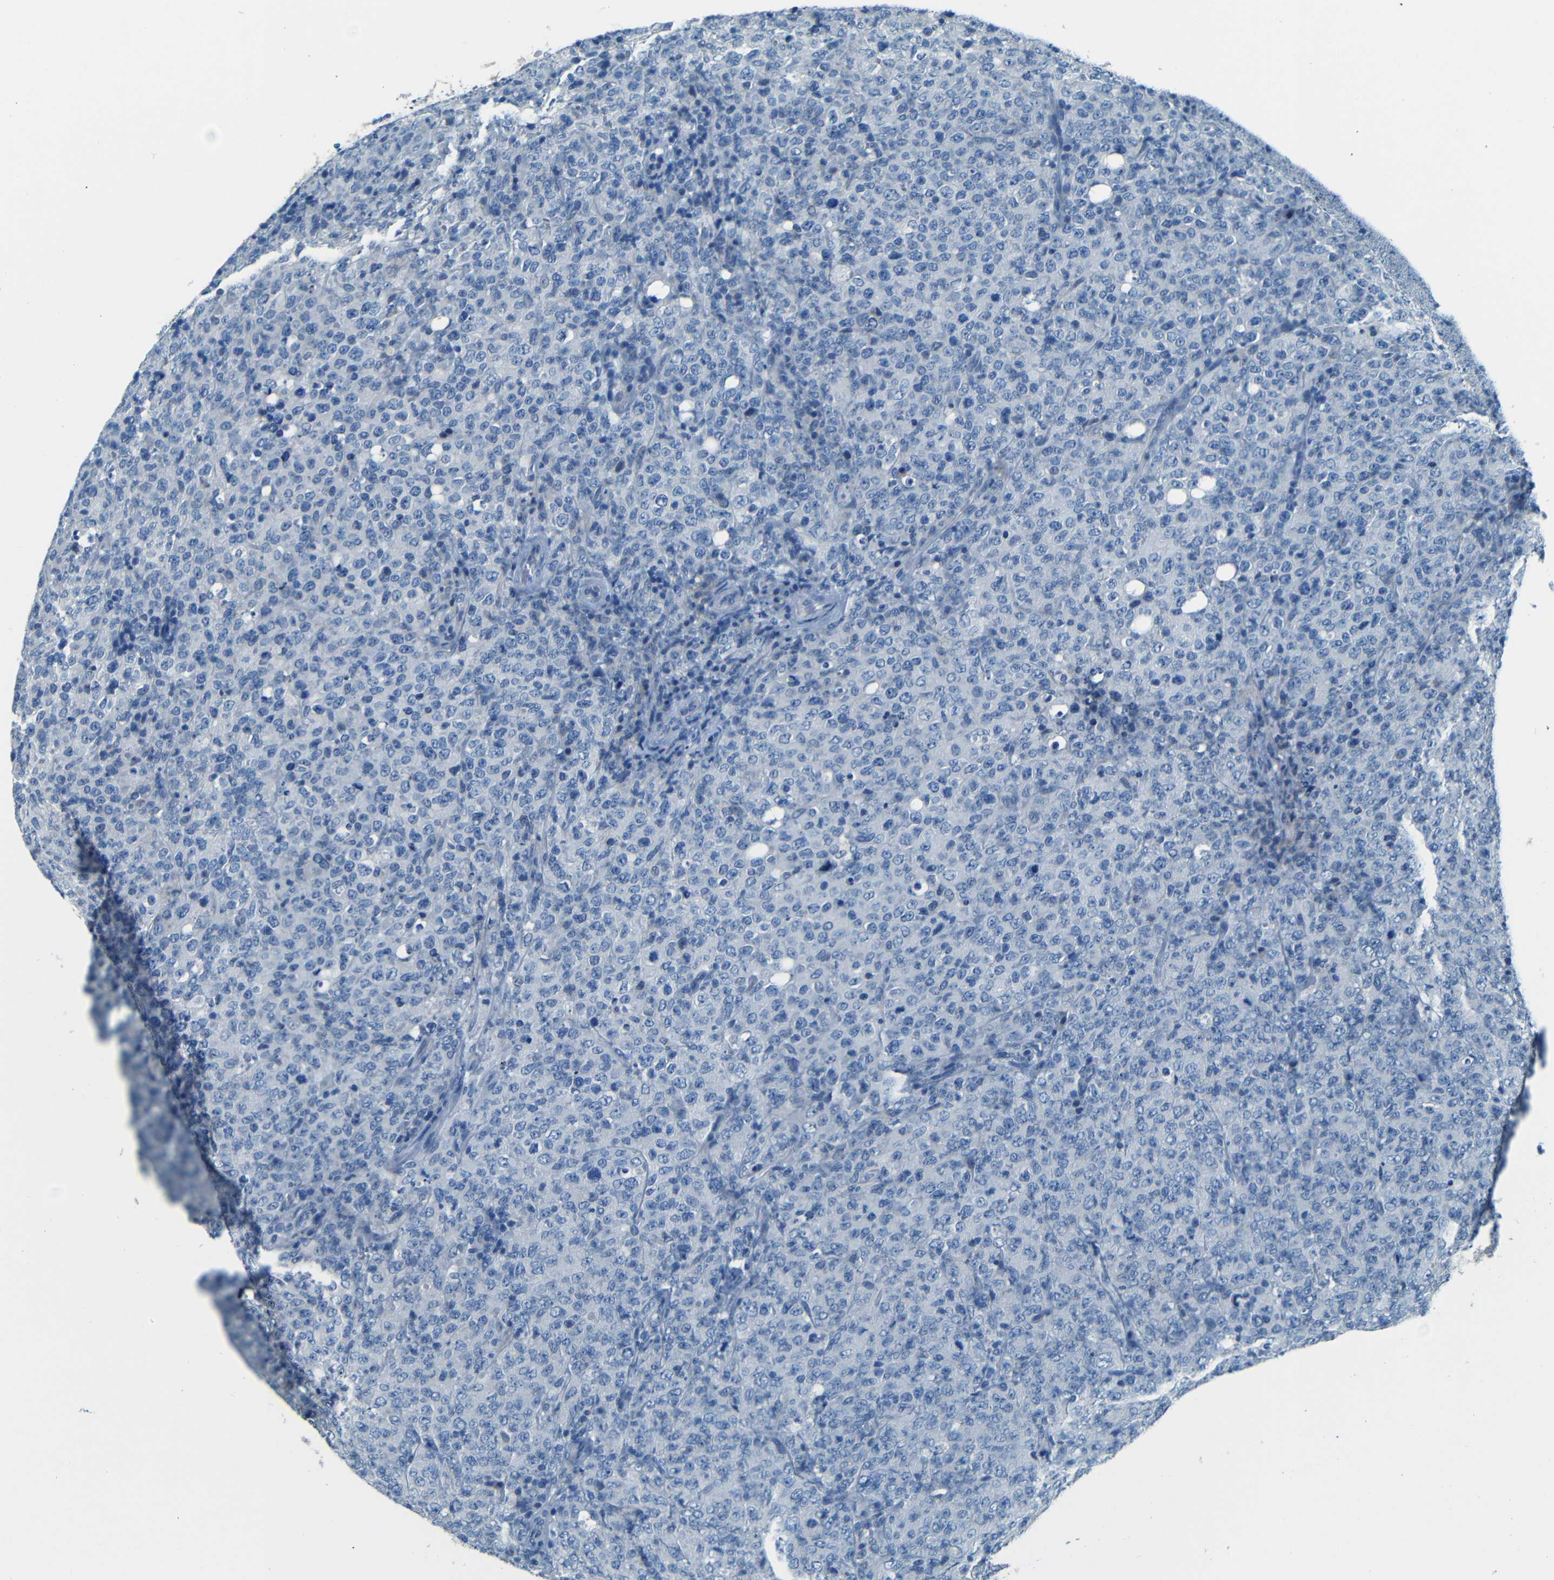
{"staining": {"intensity": "negative", "quantity": "none", "location": "none"}, "tissue": "lymphoma", "cell_type": "Tumor cells", "image_type": "cancer", "snomed": [{"axis": "morphology", "description": "Malignant lymphoma, non-Hodgkin's type, High grade"}, {"axis": "topography", "description": "Tonsil"}], "caption": "Tumor cells are negative for brown protein staining in lymphoma.", "gene": "ZMAT1", "patient": {"sex": "female", "age": 36}}